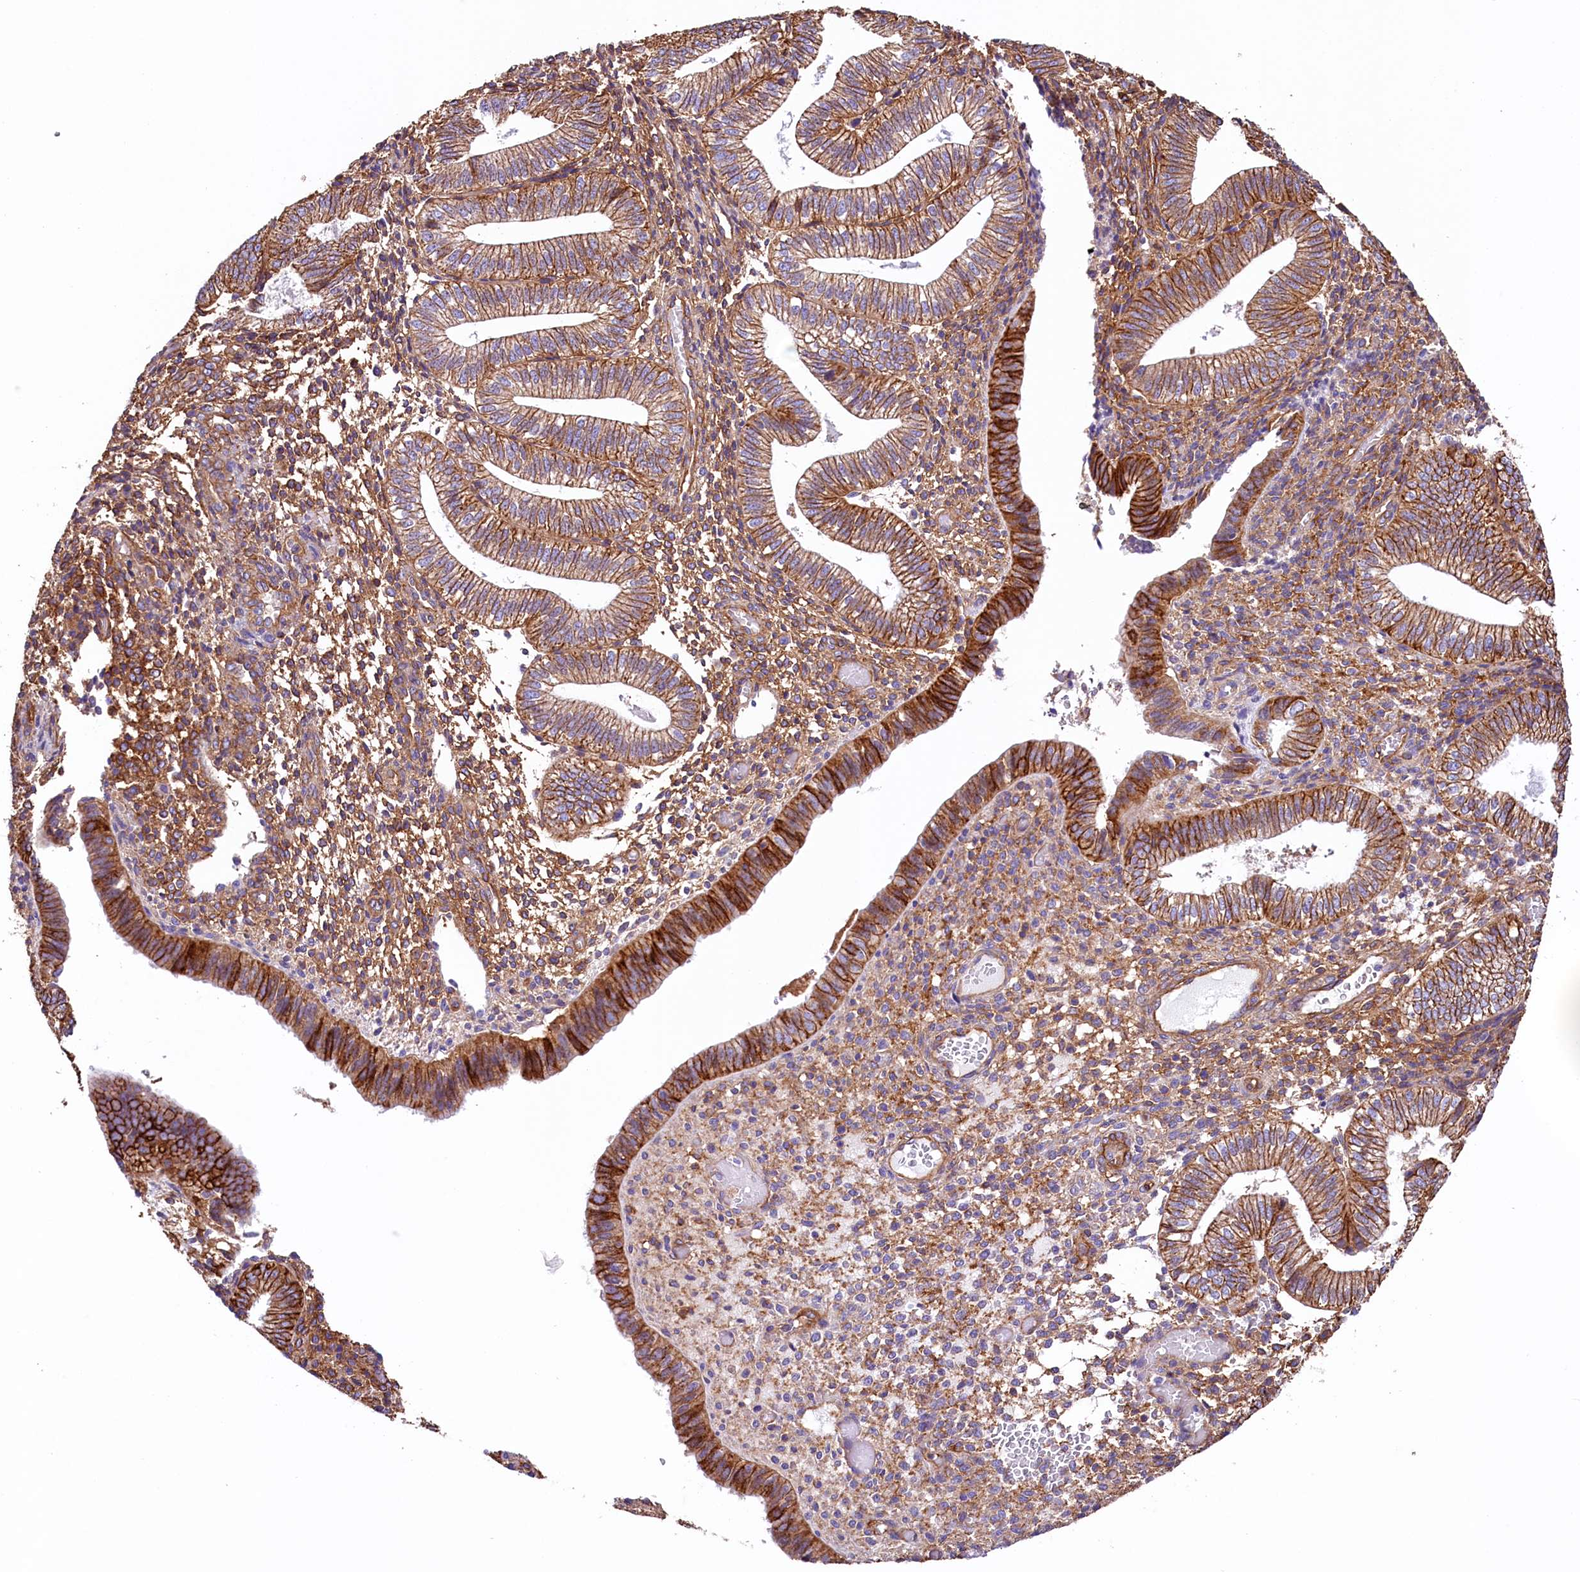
{"staining": {"intensity": "moderate", "quantity": ">75%", "location": "cytoplasmic/membranous"}, "tissue": "endometrium", "cell_type": "Cells in endometrial stroma", "image_type": "normal", "snomed": [{"axis": "morphology", "description": "Normal tissue, NOS"}, {"axis": "topography", "description": "Endometrium"}], "caption": "Immunohistochemical staining of unremarkable endometrium exhibits moderate cytoplasmic/membranous protein expression in about >75% of cells in endometrial stroma.", "gene": "ATP2B4", "patient": {"sex": "female", "age": 34}}